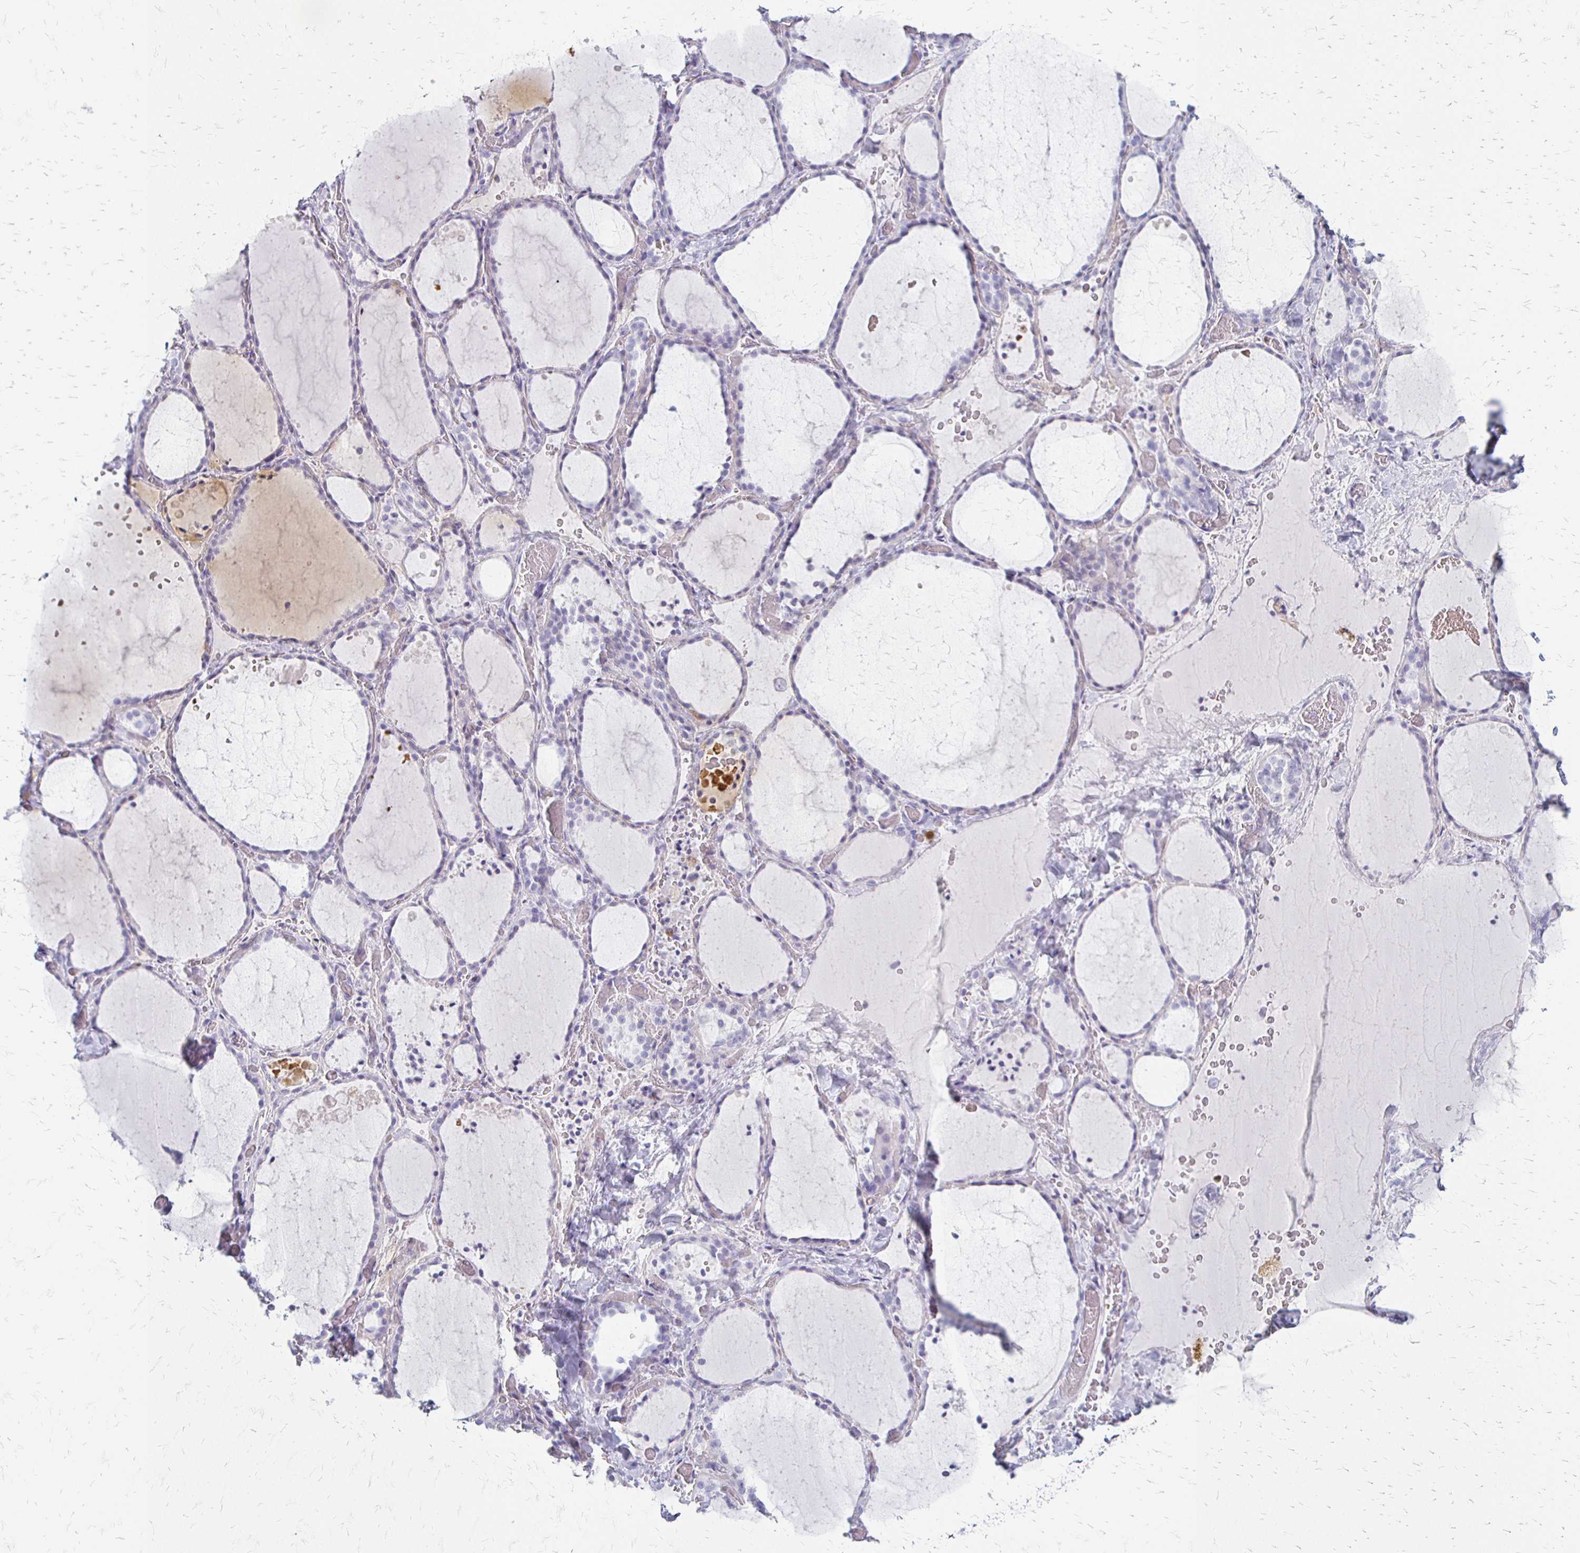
{"staining": {"intensity": "negative", "quantity": "none", "location": "none"}, "tissue": "thyroid gland", "cell_type": "Glandular cells", "image_type": "normal", "snomed": [{"axis": "morphology", "description": "Normal tissue, NOS"}, {"axis": "topography", "description": "Thyroid gland"}], "caption": "Unremarkable thyroid gland was stained to show a protein in brown. There is no significant expression in glandular cells. (Stains: DAB (3,3'-diaminobenzidine) IHC with hematoxylin counter stain, Microscopy: brightfield microscopy at high magnification).", "gene": "ACP5", "patient": {"sex": "female", "age": 36}}